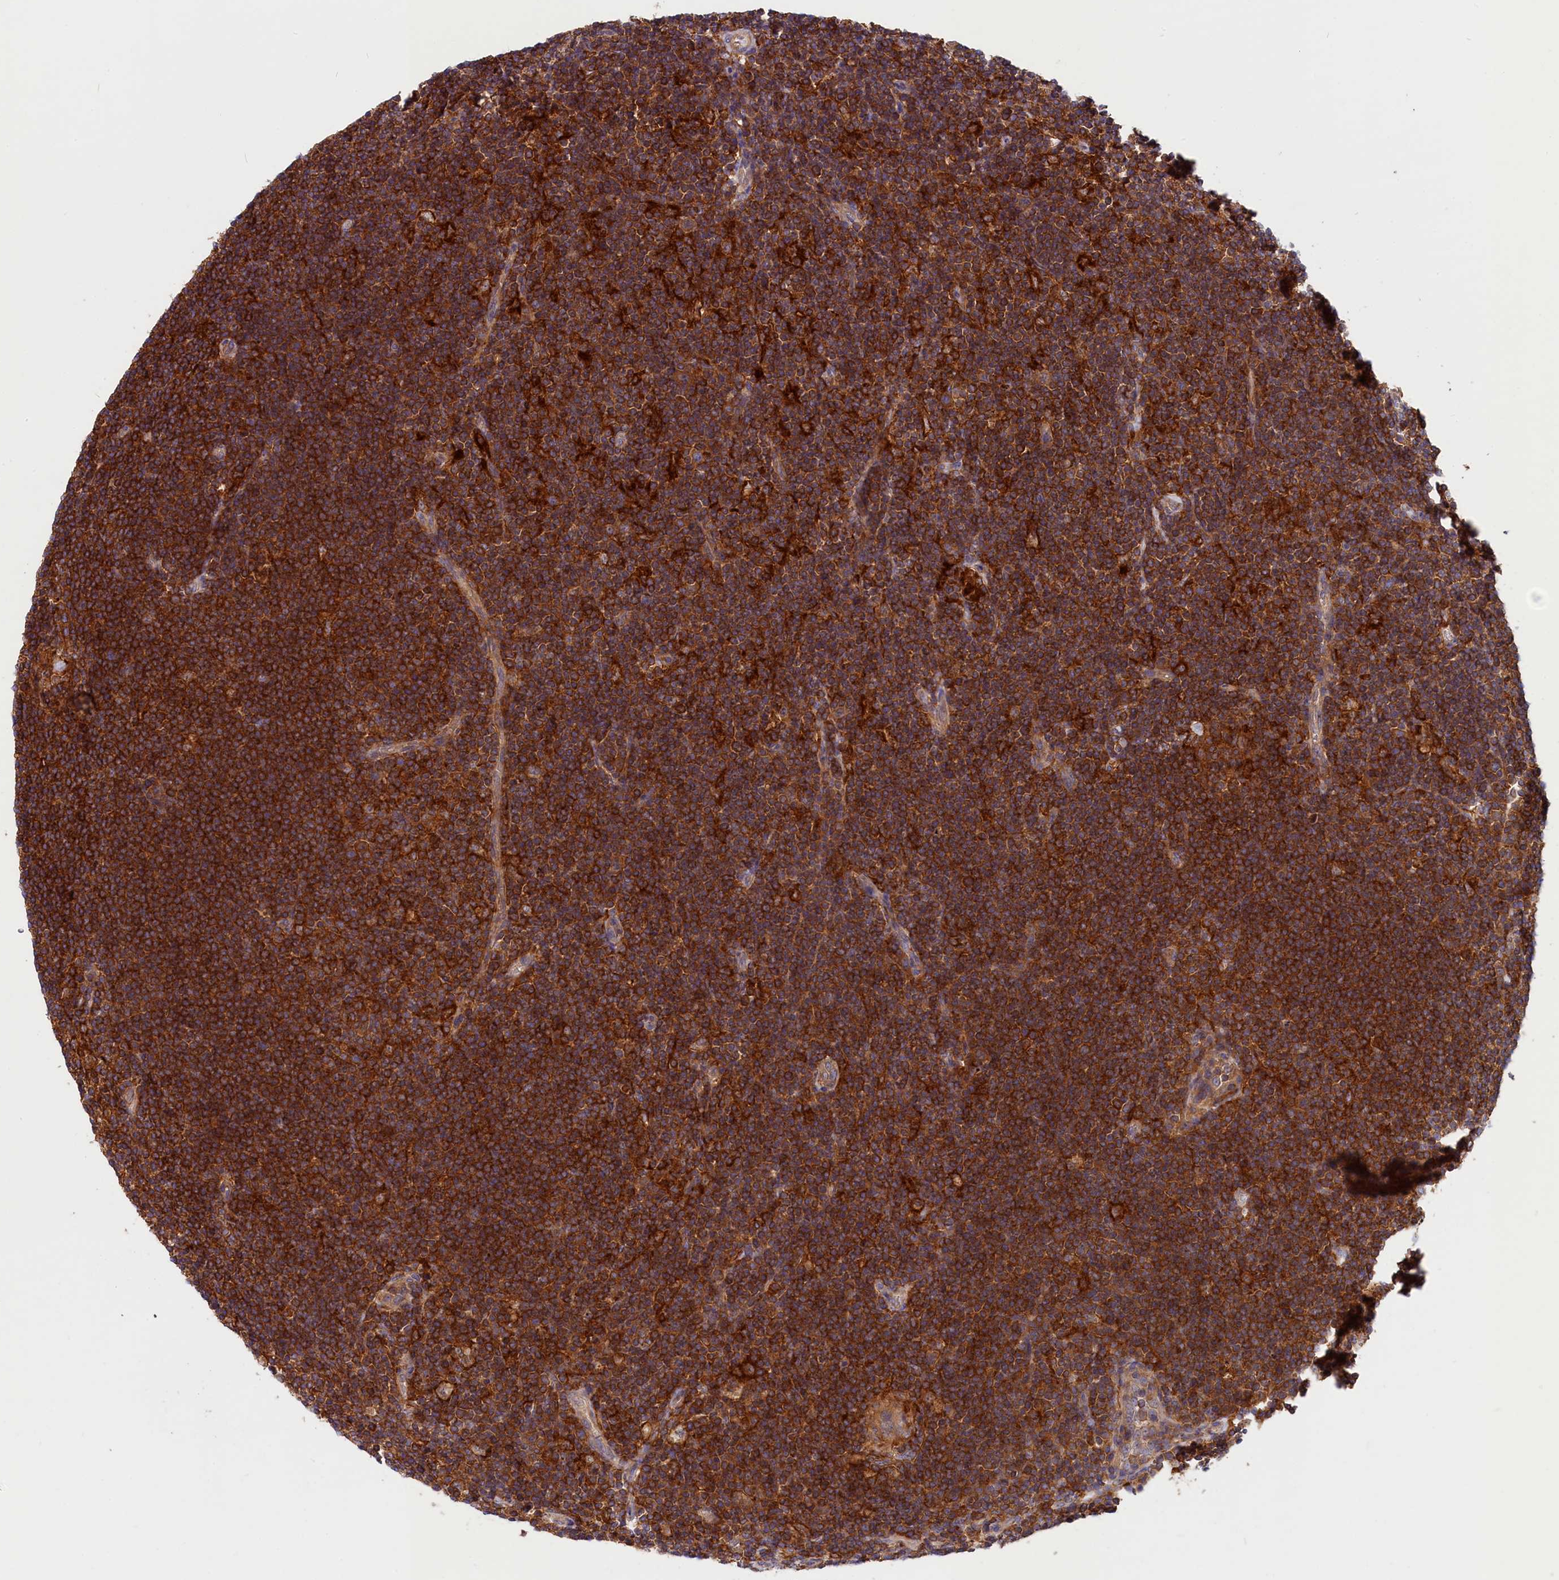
{"staining": {"intensity": "strong", "quantity": ">75%", "location": "cytoplasmic/membranous"}, "tissue": "lymphoma", "cell_type": "Tumor cells", "image_type": "cancer", "snomed": [{"axis": "morphology", "description": "Hodgkin's disease, NOS"}, {"axis": "topography", "description": "Lymph node"}], "caption": "IHC photomicrograph of neoplastic tissue: Hodgkin's disease stained using immunohistochemistry reveals high levels of strong protein expression localized specifically in the cytoplasmic/membranous of tumor cells, appearing as a cytoplasmic/membranous brown color.", "gene": "MYO9B", "patient": {"sex": "female", "age": 57}}